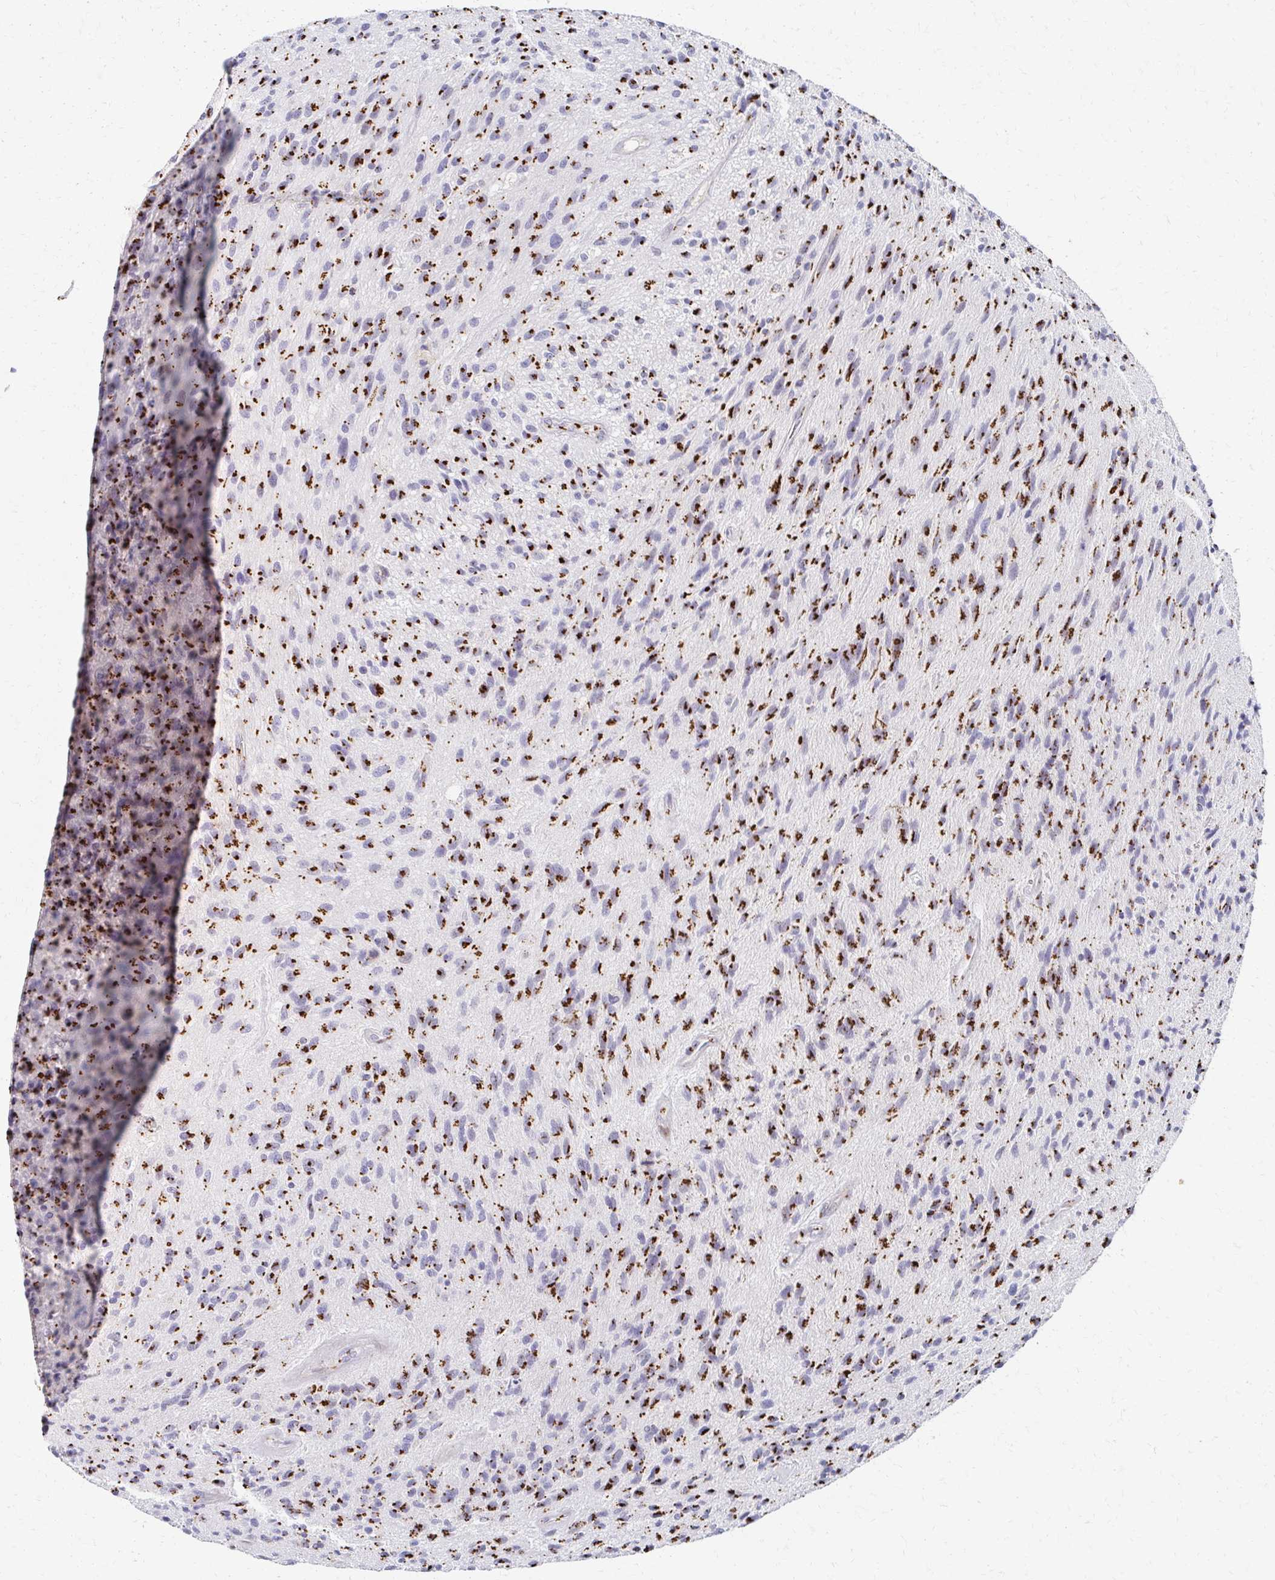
{"staining": {"intensity": "strong", "quantity": ">75%", "location": "cytoplasmic/membranous"}, "tissue": "glioma", "cell_type": "Tumor cells", "image_type": "cancer", "snomed": [{"axis": "morphology", "description": "Glioma, malignant, High grade"}, {"axis": "topography", "description": "Brain"}], "caption": "Human glioma stained with a protein marker demonstrates strong staining in tumor cells.", "gene": "TM9SF1", "patient": {"sex": "male", "age": 54}}